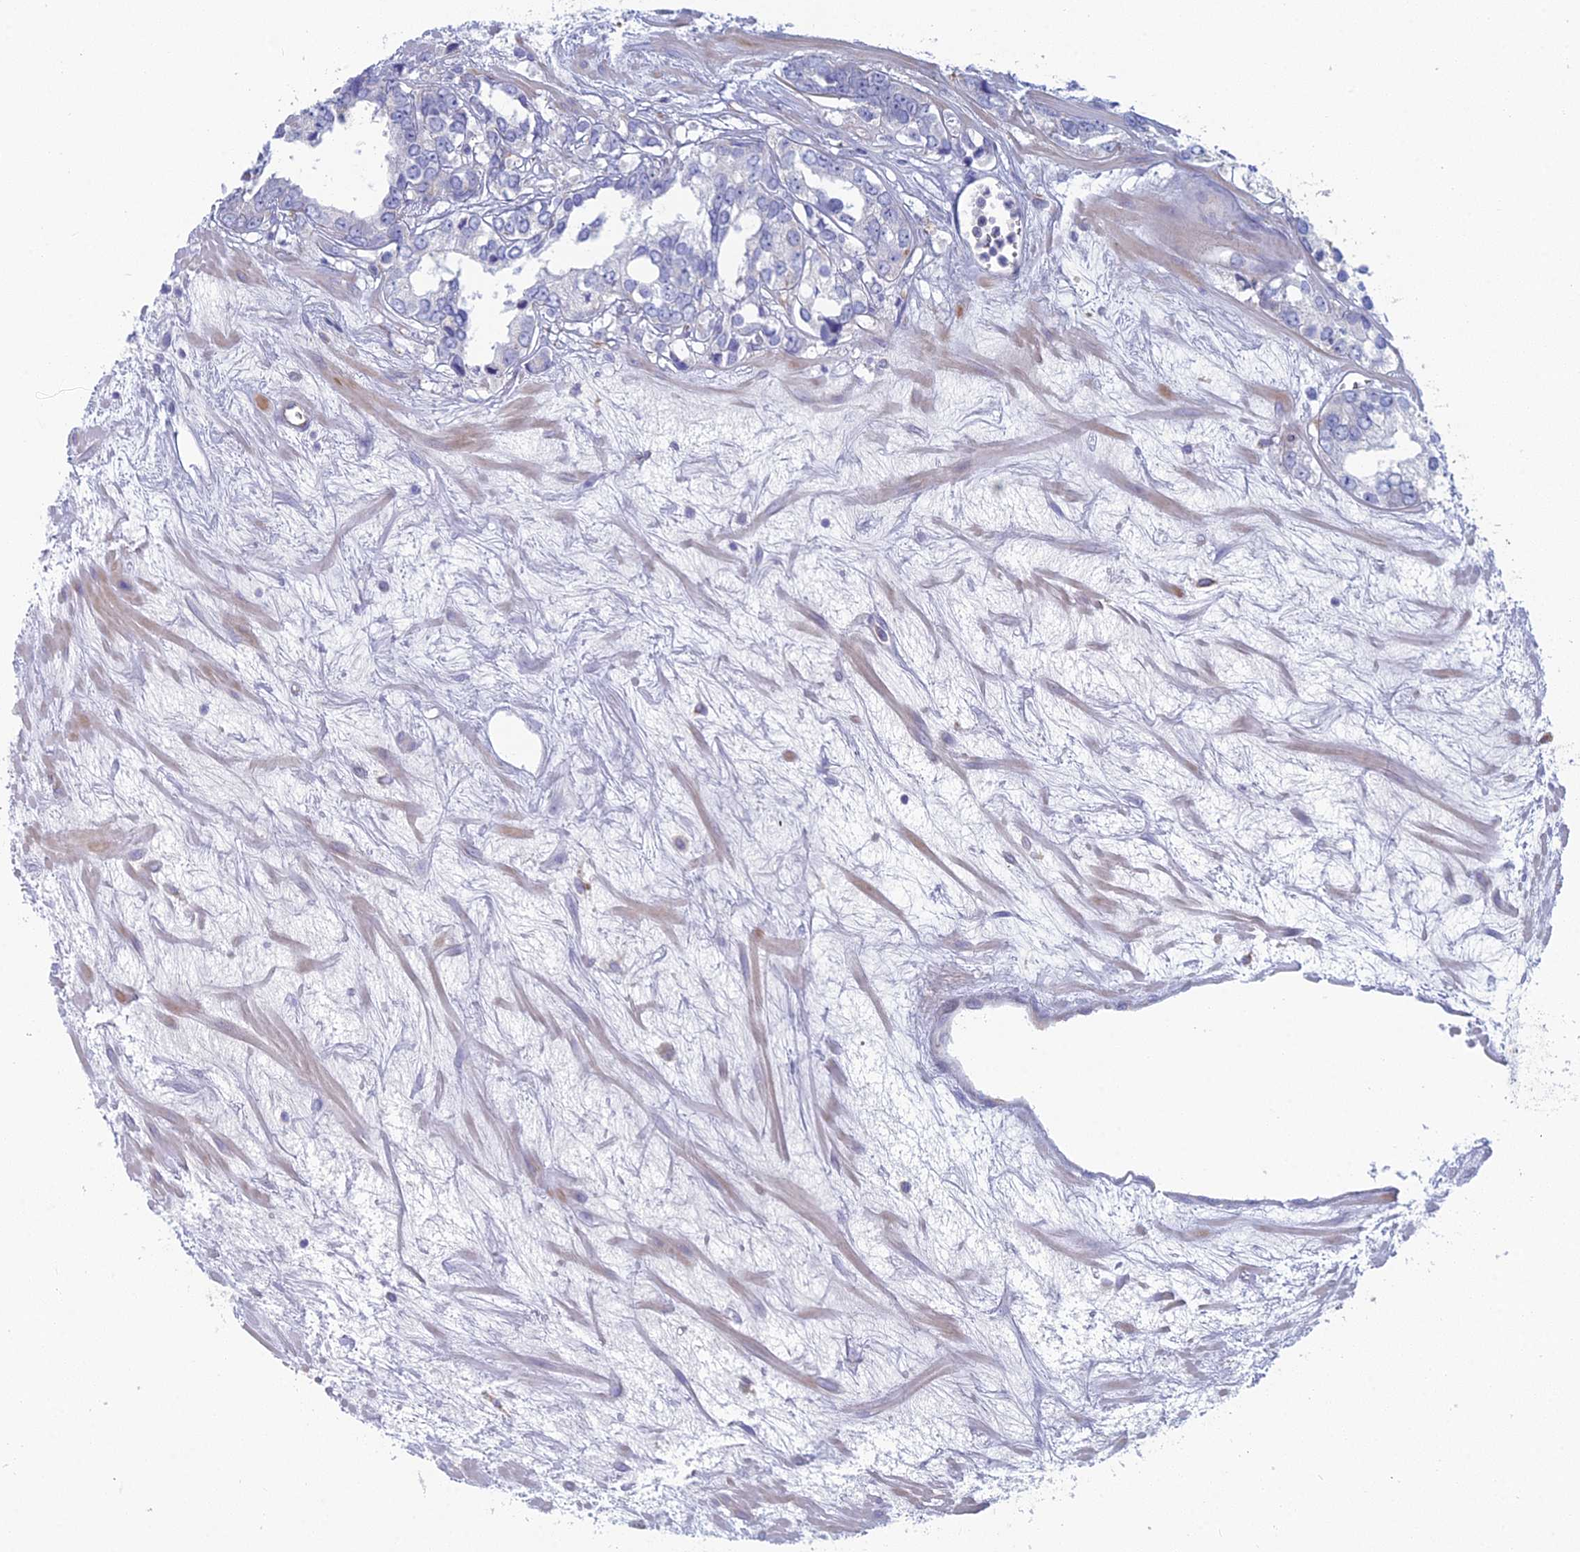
{"staining": {"intensity": "negative", "quantity": "none", "location": "none"}, "tissue": "prostate cancer", "cell_type": "Tumor cells", "image_type": "cancer", "snomed": [{"axis": "morphology", "description": "Adenocarcinoma, High grade"}, {"axis": "topography", "description": "Prostate"}], "caption": "IHC of prostate cancer shows no staining in tumor cells.", "gene": "FERD3L", "patient": {"sex": "male", "age": 66}}